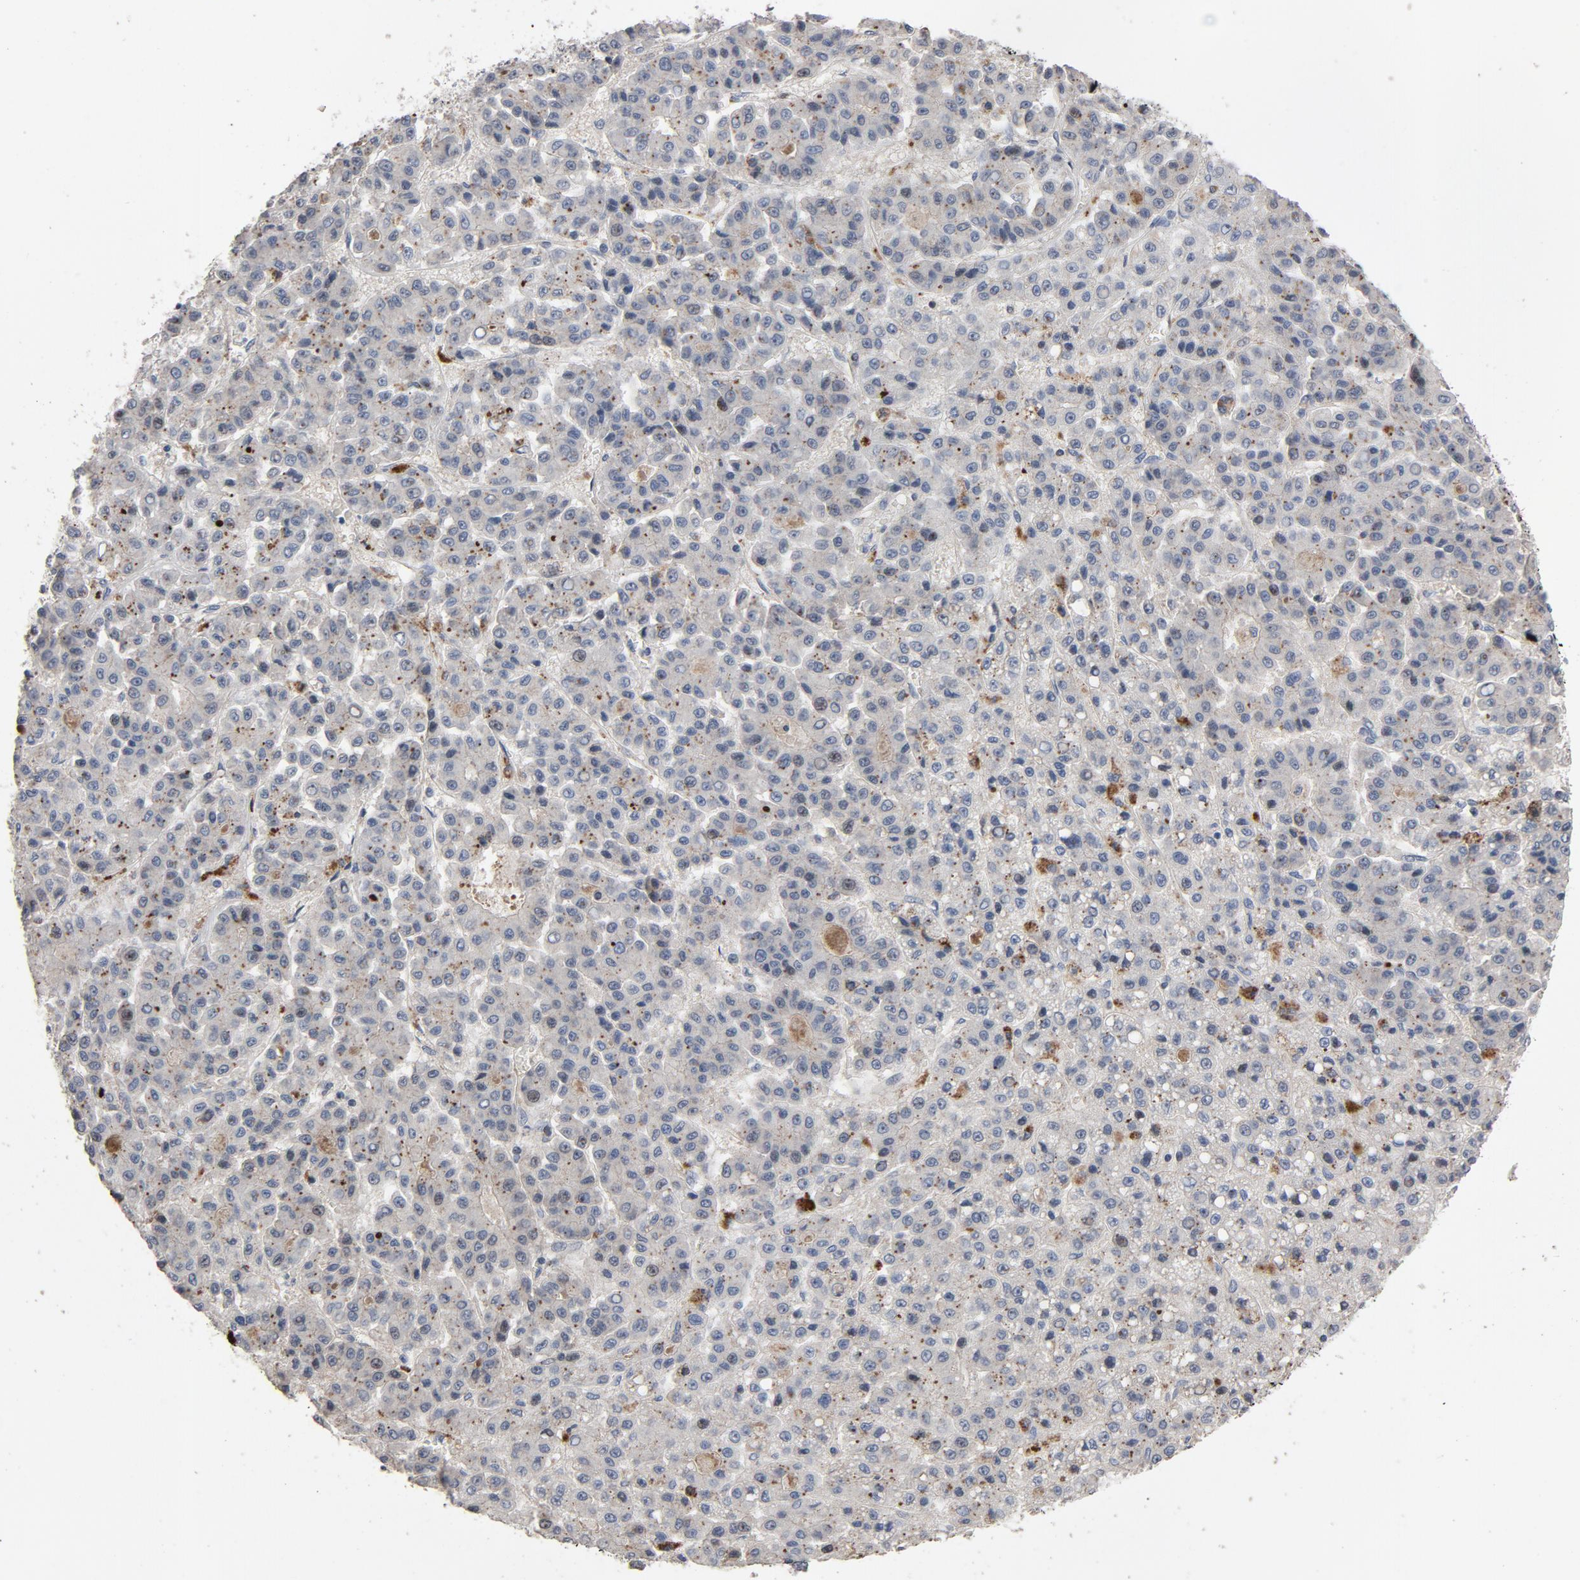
{"staining": {"intensity": "negative", "quantity": "none", "location": "none"}, "tissue": "liver cancer", "cell_type": "Tumor cells", "image_type": "cancer", "snomed": [{"axis": "morphology", "description": "Carcinoma, Hepatocellular, NOS"}, {"axis": "topography", "description": "Liver"}], "caption": "DAB immunohistochemical staining of human liver cancer demonstrates no significant staining in tumor cells.", "gene": "CDK6", "patient": {"sex": "male", "age": 70}}